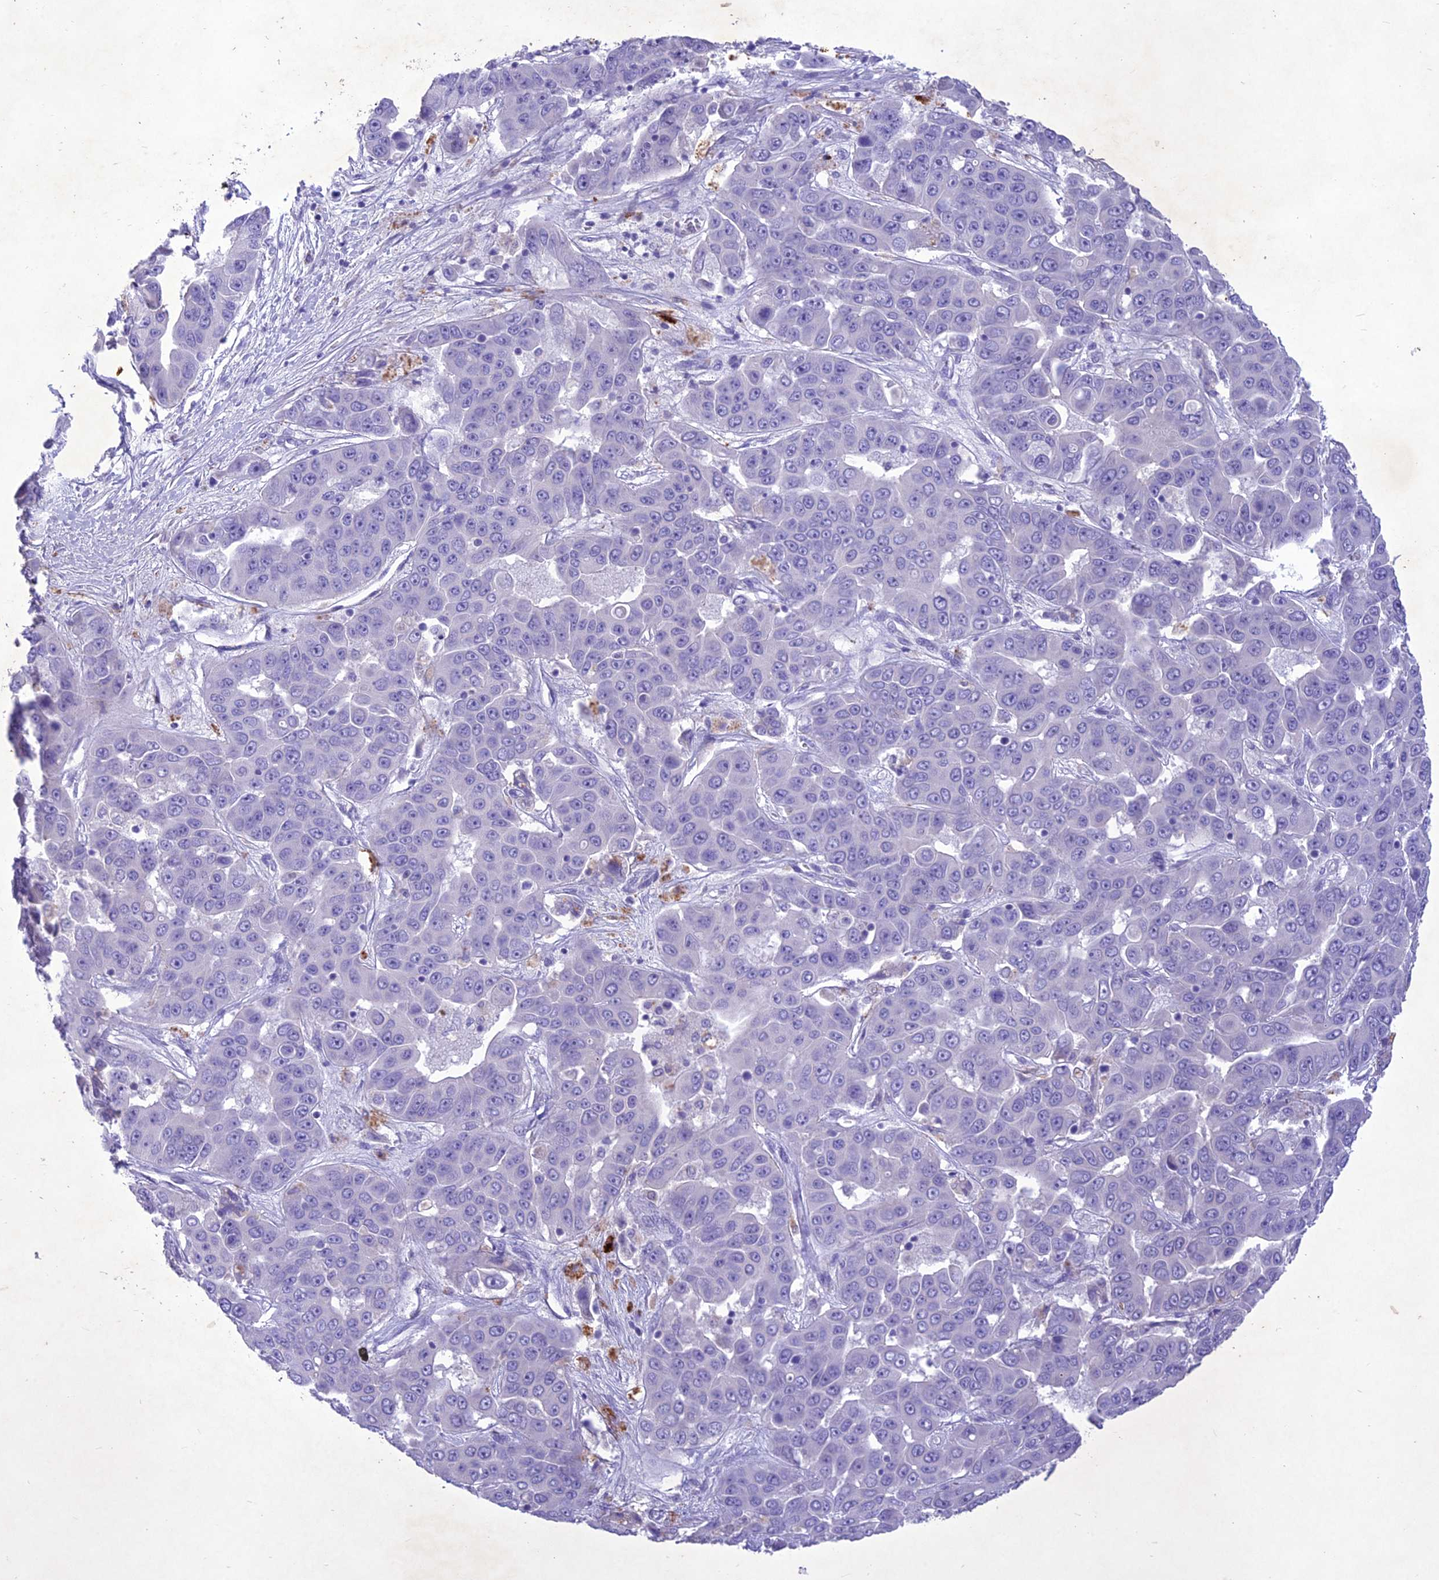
{"staining": {"intensity": "negative", "quantity": "none", "location": "none"}, "tissue": "liver cancer", "cell_type": "Tumor cells", "image_type": "cancer", "snomed": [{"axis": "morphology", "description": "Cholangiocarcinoma"}, {"axis": "topography", "description": "Liver"}], "caption": "Tumor cells are negative for brown protein staining in cholangiocarcinoma (liver).", "gene": "IFT172", "patient": {"sex": "female", "age": 52}}